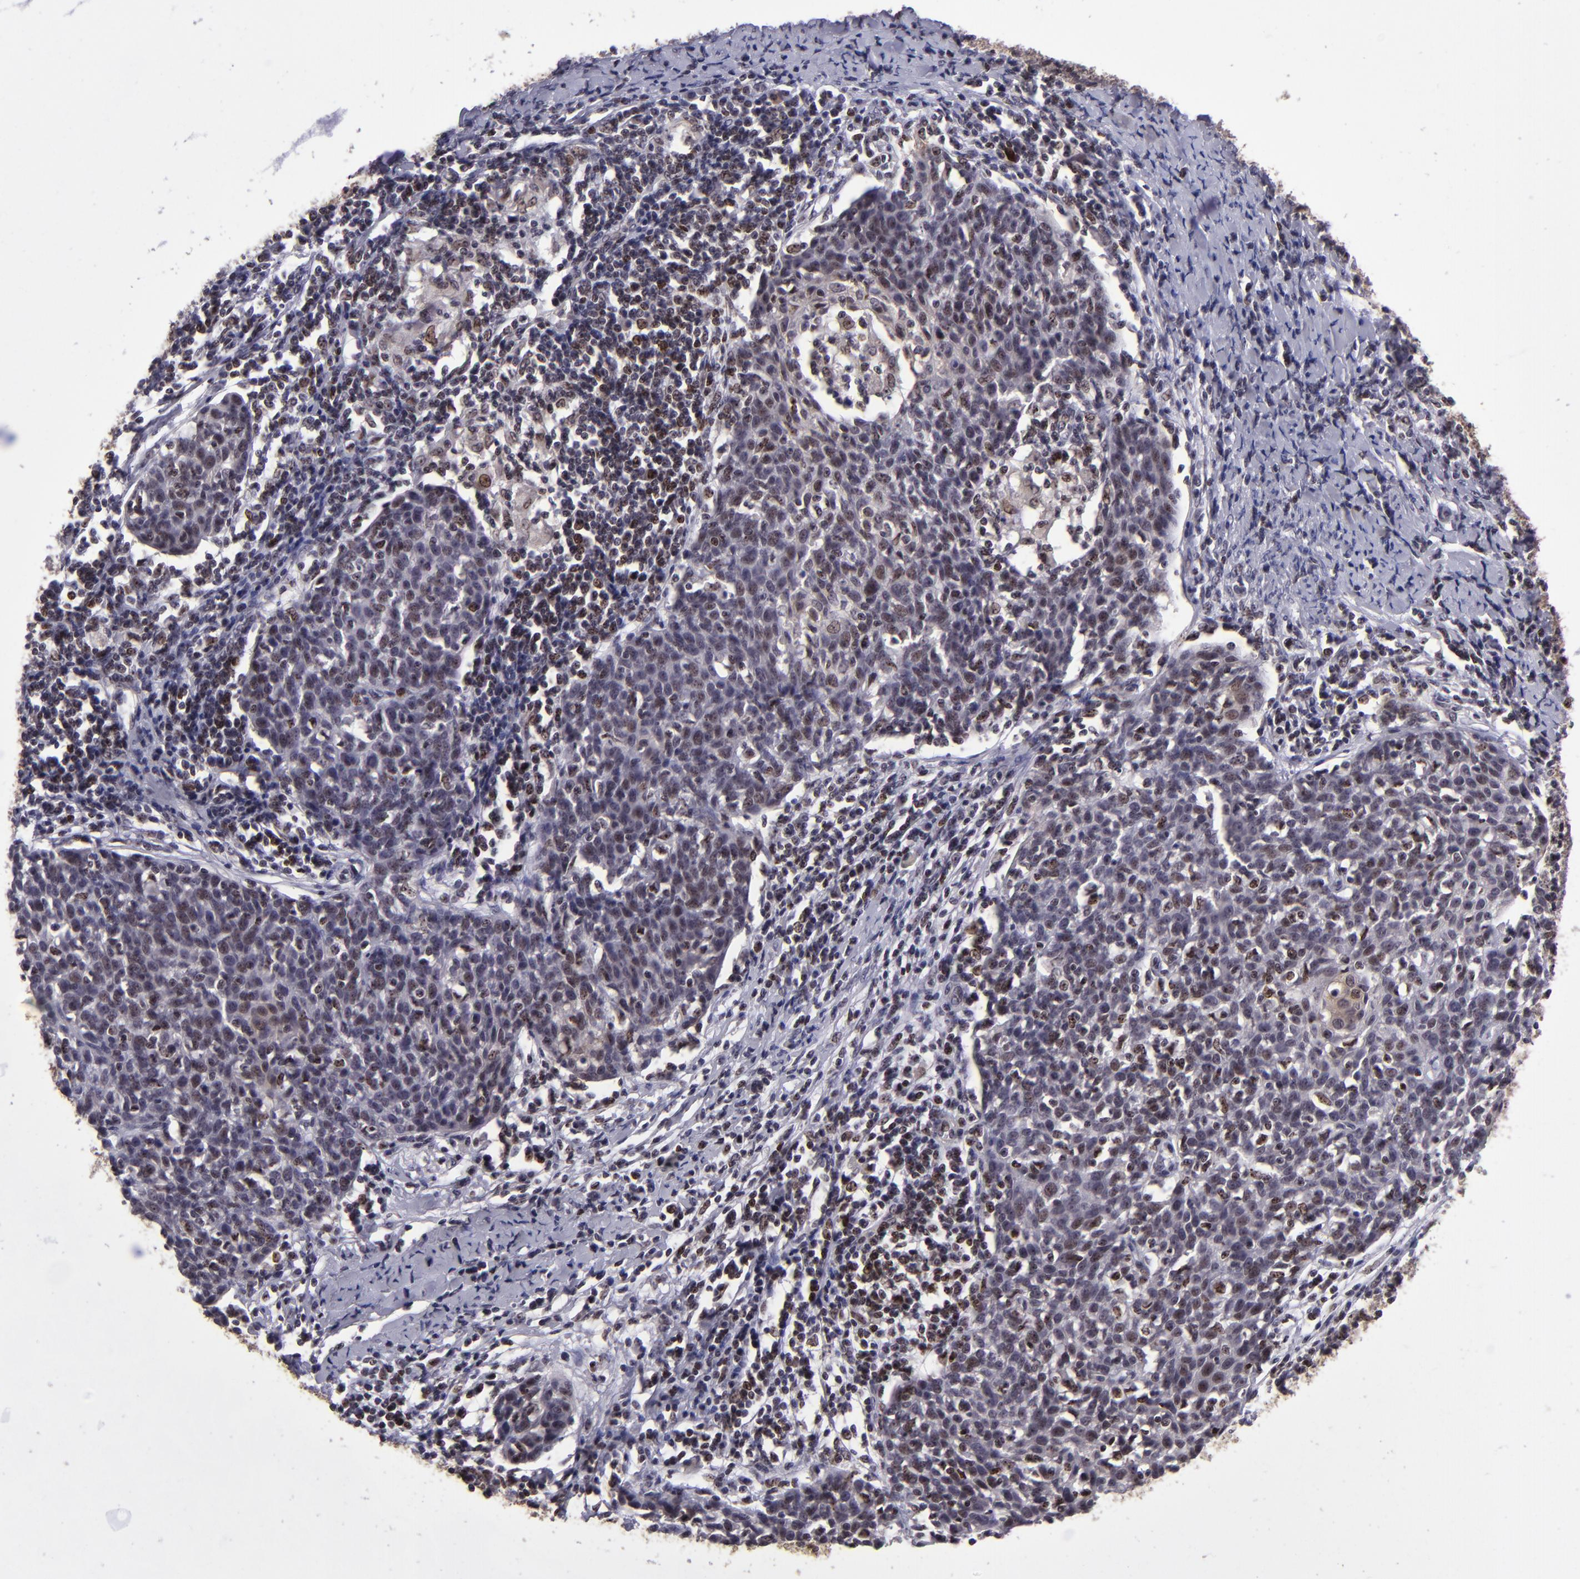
{"staining": {"intensity": "moderate", "quantity": "<25%", "location": "nuclear"}, "tissue": "cervical cancer", "cell_type": "Tumor cells", "image_type": "cancer", "snomed": [{"axis": "morphology", "description": "Squamous cell carcinoma, NOS"}, {"axis": "topography", "description": "Cervix"}], "caption": "IHC (DAB) staining of cervical cancer (squamous cell carcinoma) displays moderate nuclear protein expression in approximately <25% of tumor cells.", "gene": "PCNX4", "patient": {"sex": "female", "age": 38}}